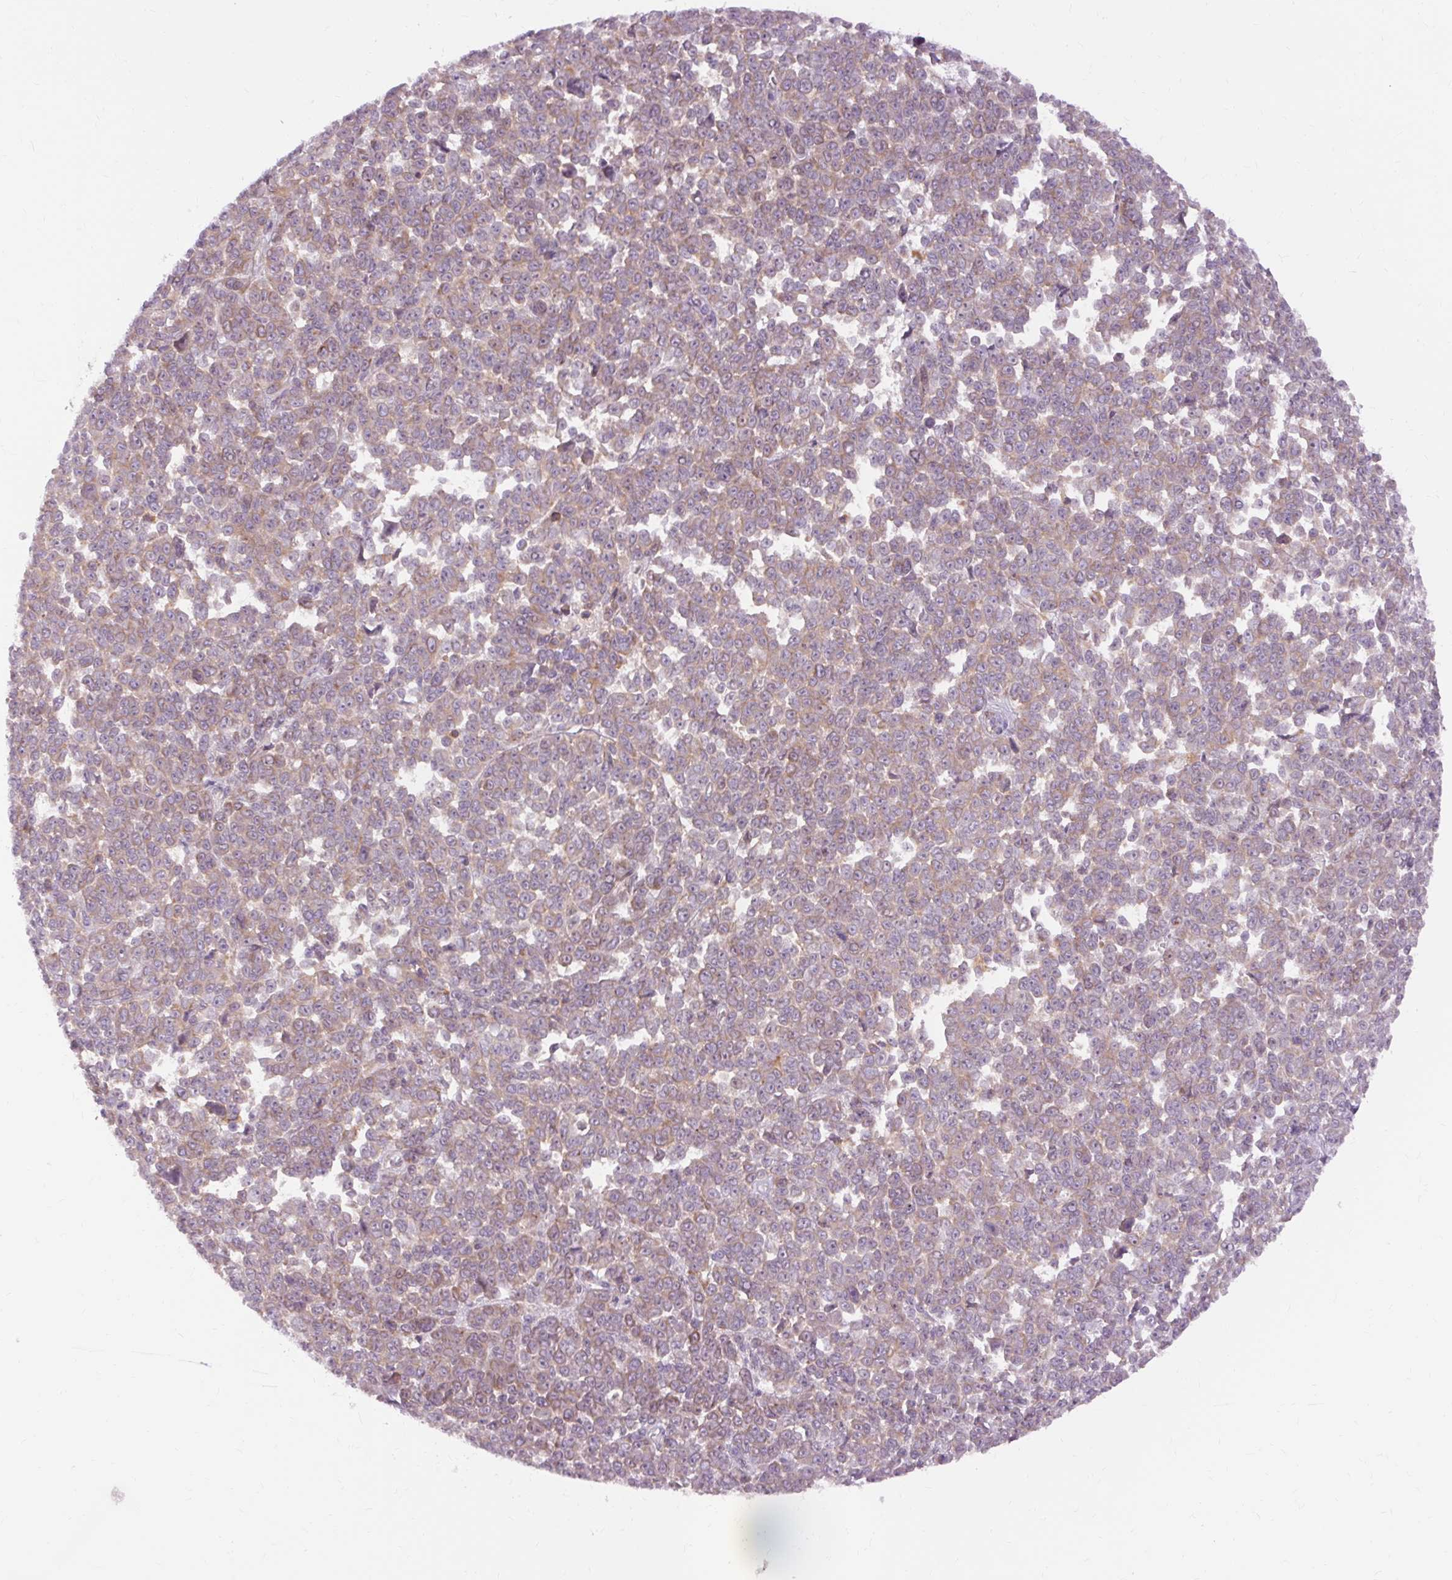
{"staining": {"intensity": "weak", "quantity": ">75%", "location": "cytoplasmic/membranous"}, "tissue": "melanoma", "cell_type": "Tumor cells", "image_type": "cancer", "snomed": [{"axis": "morphology", "description": "Malignant melanoma, NOS"}, {"axis": "topography", "description": "Skin"}], "caption": "Malignant melanoma was stained to show a protein in brown. There is low levels of weak cytoplasmic/membranous staining in about >75% of tumor cells. The staining was performed using DAB, with brown indicating positive protein expression. Nuclei are stained blue with hematoxylin.", "gene": "TM6SF1", "patient": {"sex": "female", "age": 95}}